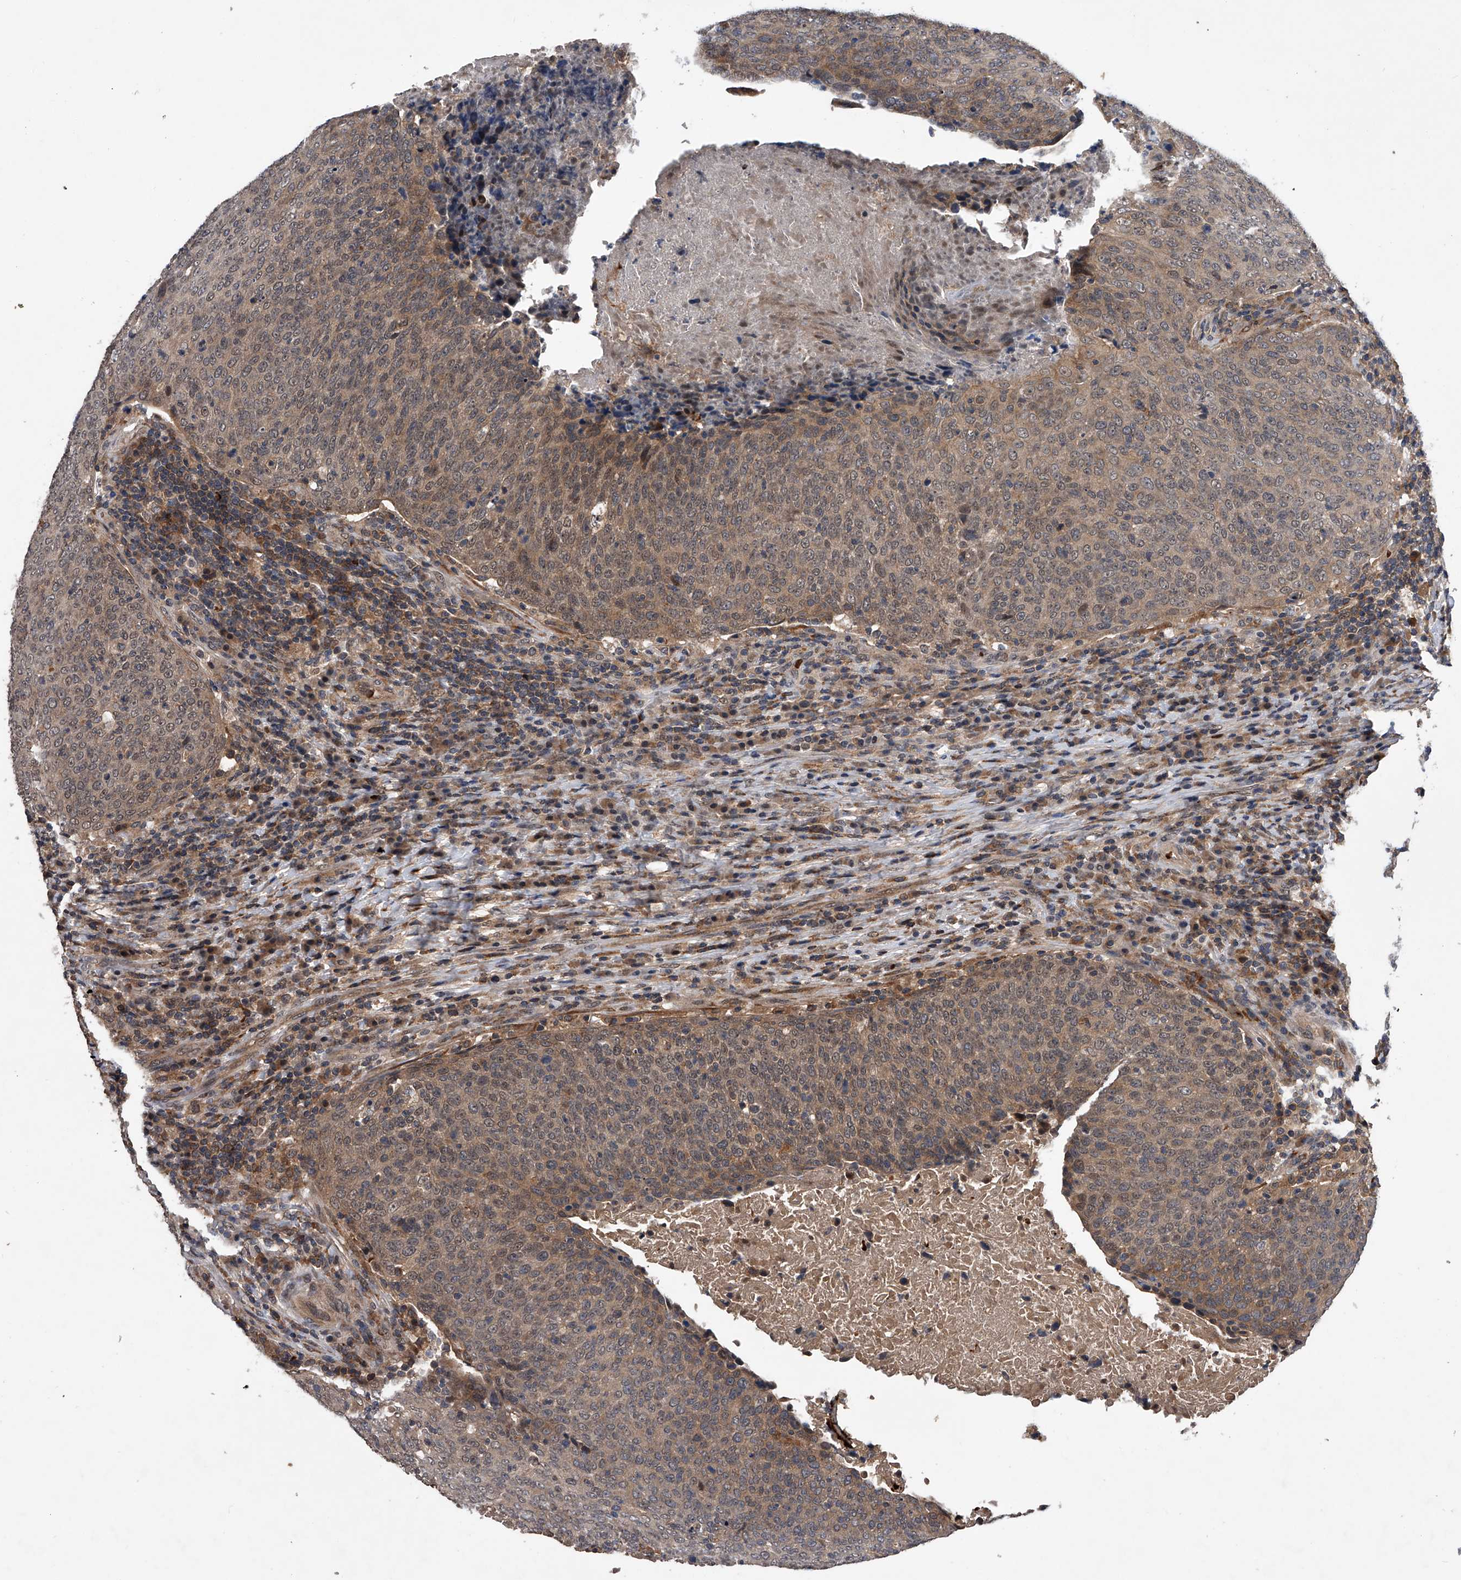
{"staining": {"intensity": "weak", "quantity": ">75%", "location": "cytoplasmic/membranous"}, "tissue": "head and neck cancer", "cell_type": "Tumor cells", "image_type": "cancer", "snomed": [{"axis": "morphology", "description": "Squamous cell carcinoma, NOS"}, {"axis": "morphology", "description": "Squamous cell carcinoma, metastatic, NOS"}, {"axis": "topography", "description": "Lymph node"}, {"axis": "topography", "description": "Head-Neck"}], "caption": "Immunohistochemical staining of head and neck squamous cell carcinoma shows weak cytoplasmic/membranous protein staining in about >75% of tumor cells.", "gene": "ZNF30", "patient": {"sex": "male", "age": 62}}